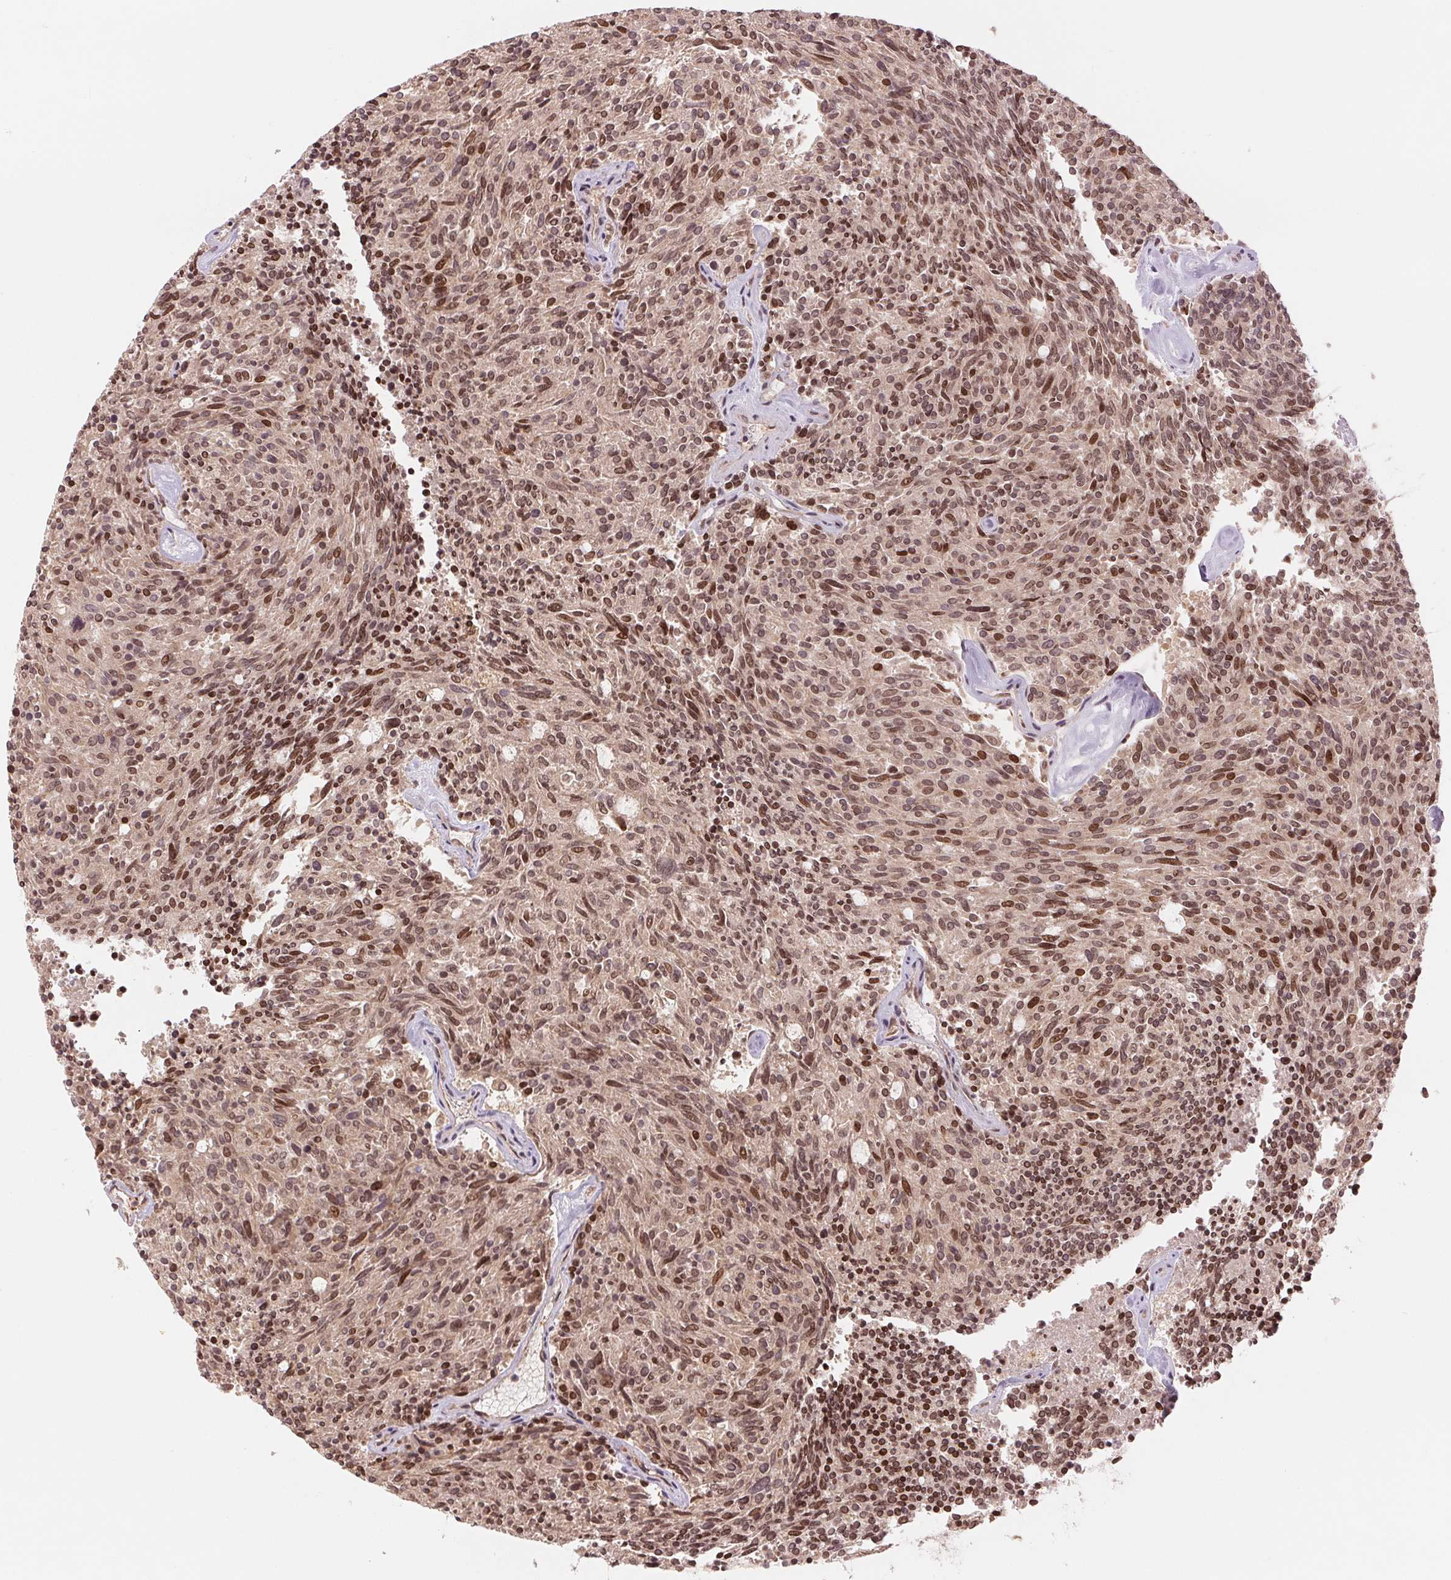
{"staining": {"intensity": "moderate", "quantity": ">75%", "location": "nuclear"}, "tissue": "carcinoid", "cell_type": "Tumor cells", "image_type": "cancer", "snomed": [{"axis": "morphology", "description": "Carcinoid, malignant, NOS"}, {"axis": "topography", "description": "Pancreas"}], "caption": "Immunohistochemistry photomicrograph of neoplastic tissue: carcinoid (malignant) stained using immunohistochemistry reveals medium levels of moderate protein expression localized specifically in the nuclear of tumor cells, appearing as a nuclear brown color.", "gene": "ERI3", "patient": {"sex": "female", "age": 54}}